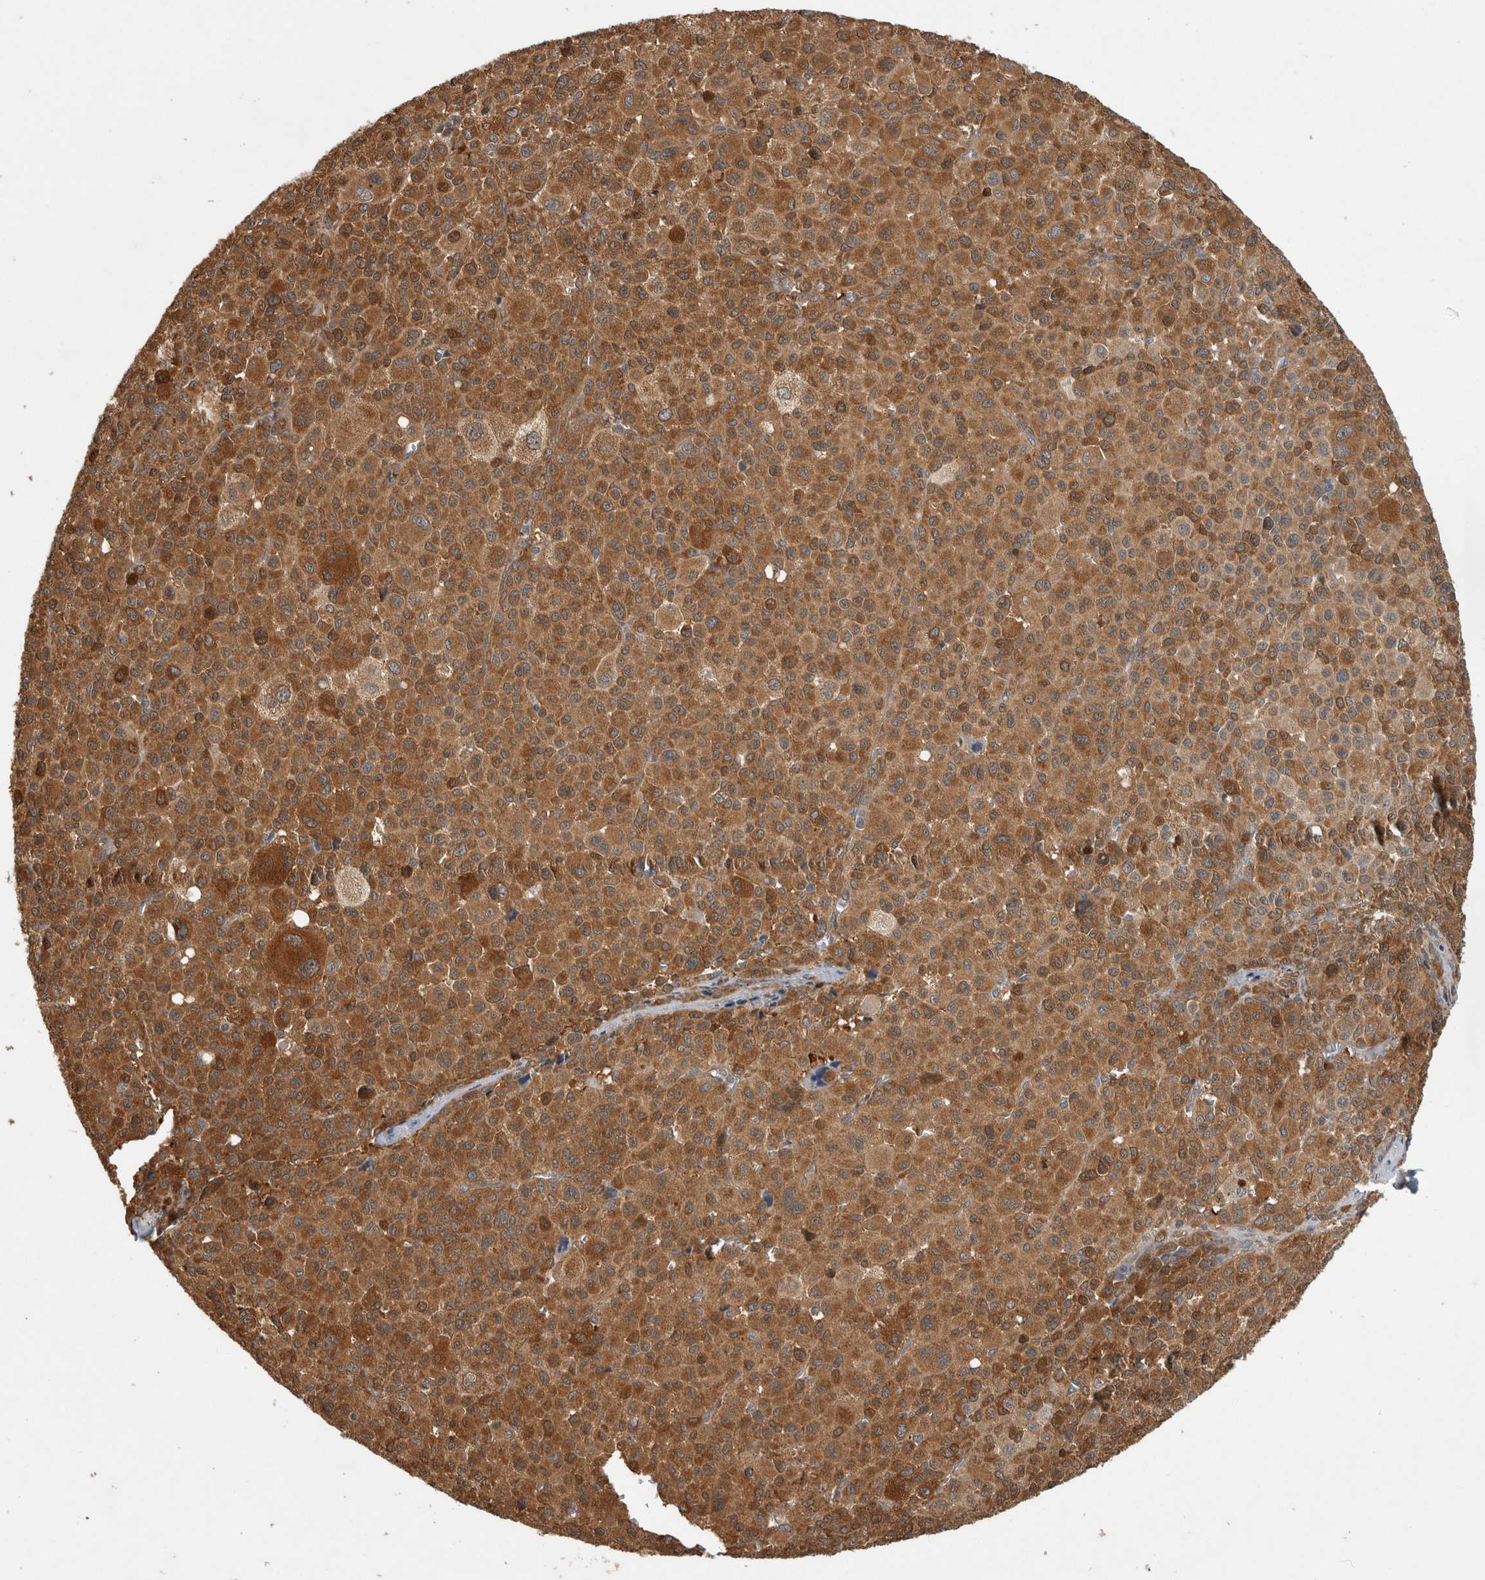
{"staining": {"intensity": "strong", "quantity": ">75%", "location": "cytoplasmic/membranous"}, "tissue": "melanoma", "cell_type": "Tumor cells", "image_type": "cancer", "snomed": [{"axis": "morphology", "description": "Malignant melanoma, Metastatic site"}, {"axis": "topography", "description": "Skin"}], "caption": "Protein expression analysis of malignant melanoma (metastatic site) exhibits strong cytoplasmic/membranous staining in about >75% of tumor cells.", "gene": "TRMT61B", "patient": {"sex": "female", "age": 74}}